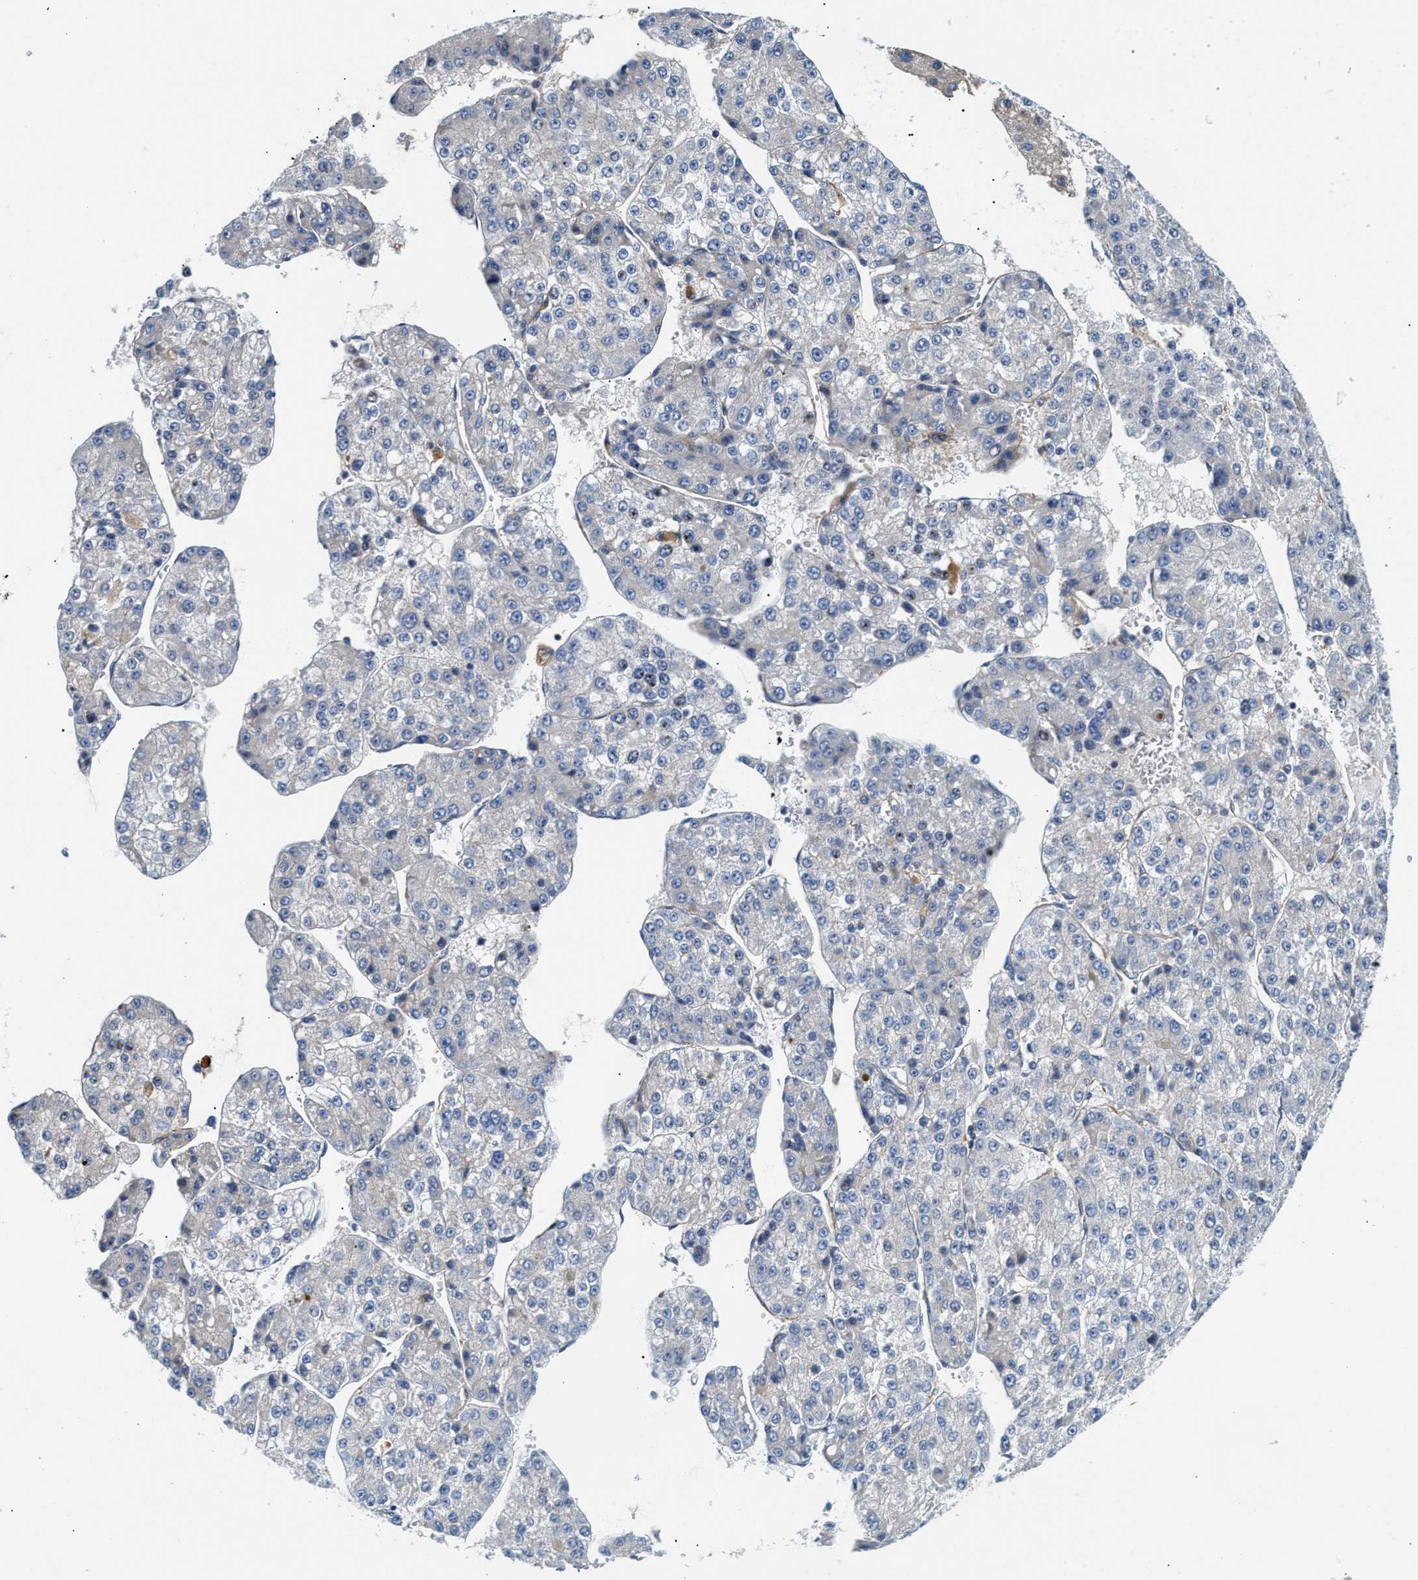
{"staining": {"intensity": "negative", "quantity": "none", "location": "none"}, "tissue": "liver cancer", "cell_type": "Tumor cells", "image_type": "cancer", "snomed": [{"axis": "morphology", "description": "Carcinoma, Hepatocellular, NOS"}, {"axis": "topography", "description": "Liver"}], "caption": "Hepatocellular carcinoma (liver) stained for a protein using immunohistochemistry exhibits no staining tumor cells.", "gene": "NSUN7", "patient": {"sex": "female", "age": 73}}